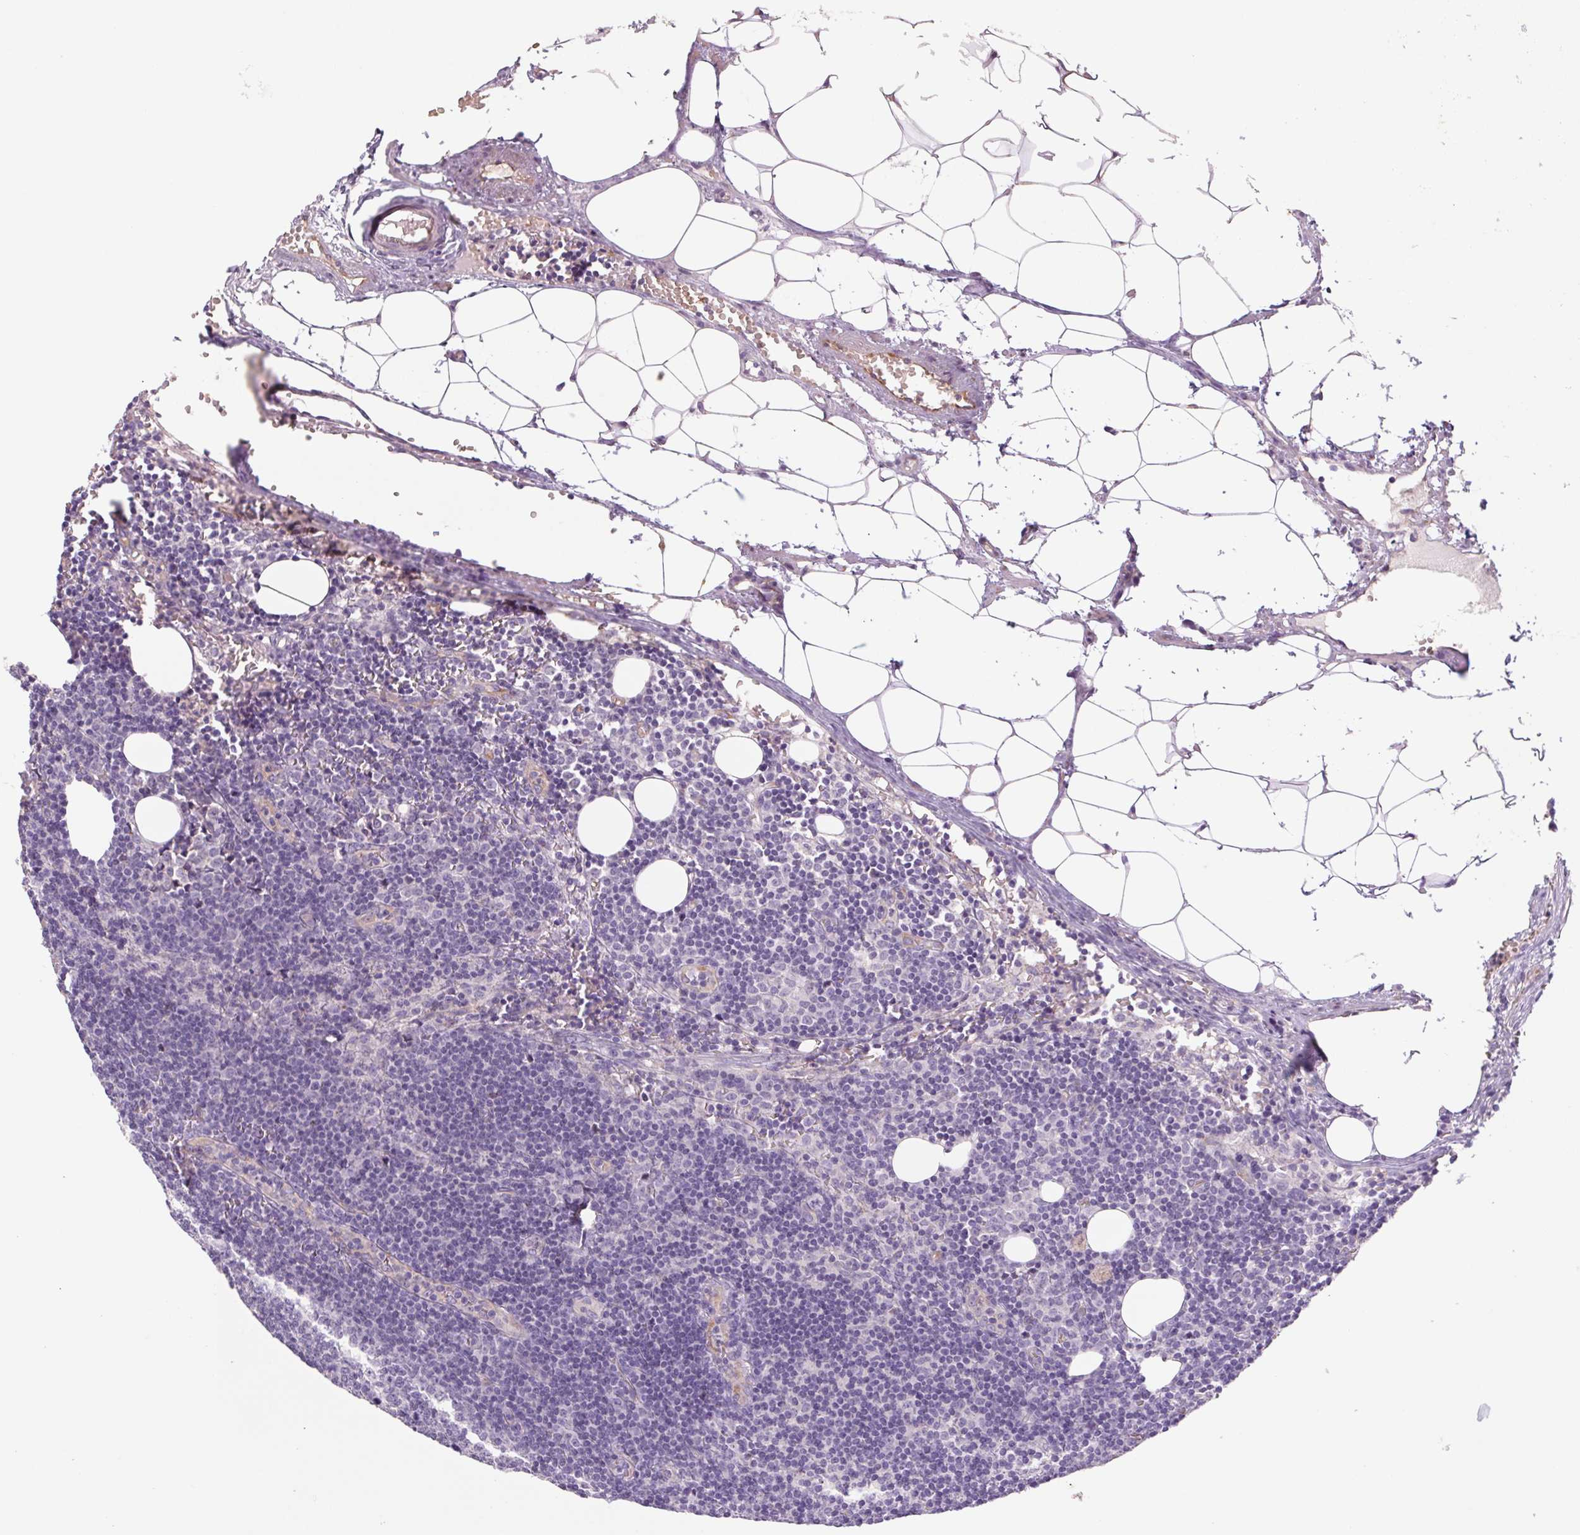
{"staining": {"intensity": "negative", "quantity": "none", "location": "none"}, "tissue": "lymph node", "cell_type": "Germinal center cells", "image_type": "normal", "snomed": [{"axis": "morphology", "description": "Normal tissue, NOS"}, {"axis": "topography", "description": "Lymph node"}], "caption": "Immunohistochemistry histopathology image of unremarkable lymph node: lymph node stained with DAB displays no significant protein positivity in germinal center cells. (Stains: DAB IHC with hematoxylin counter stain, Microscopy: brightfield microscopy at high magnification).", "gene": "IGFL3", "patient": {"sex": "female", "age": 41}}